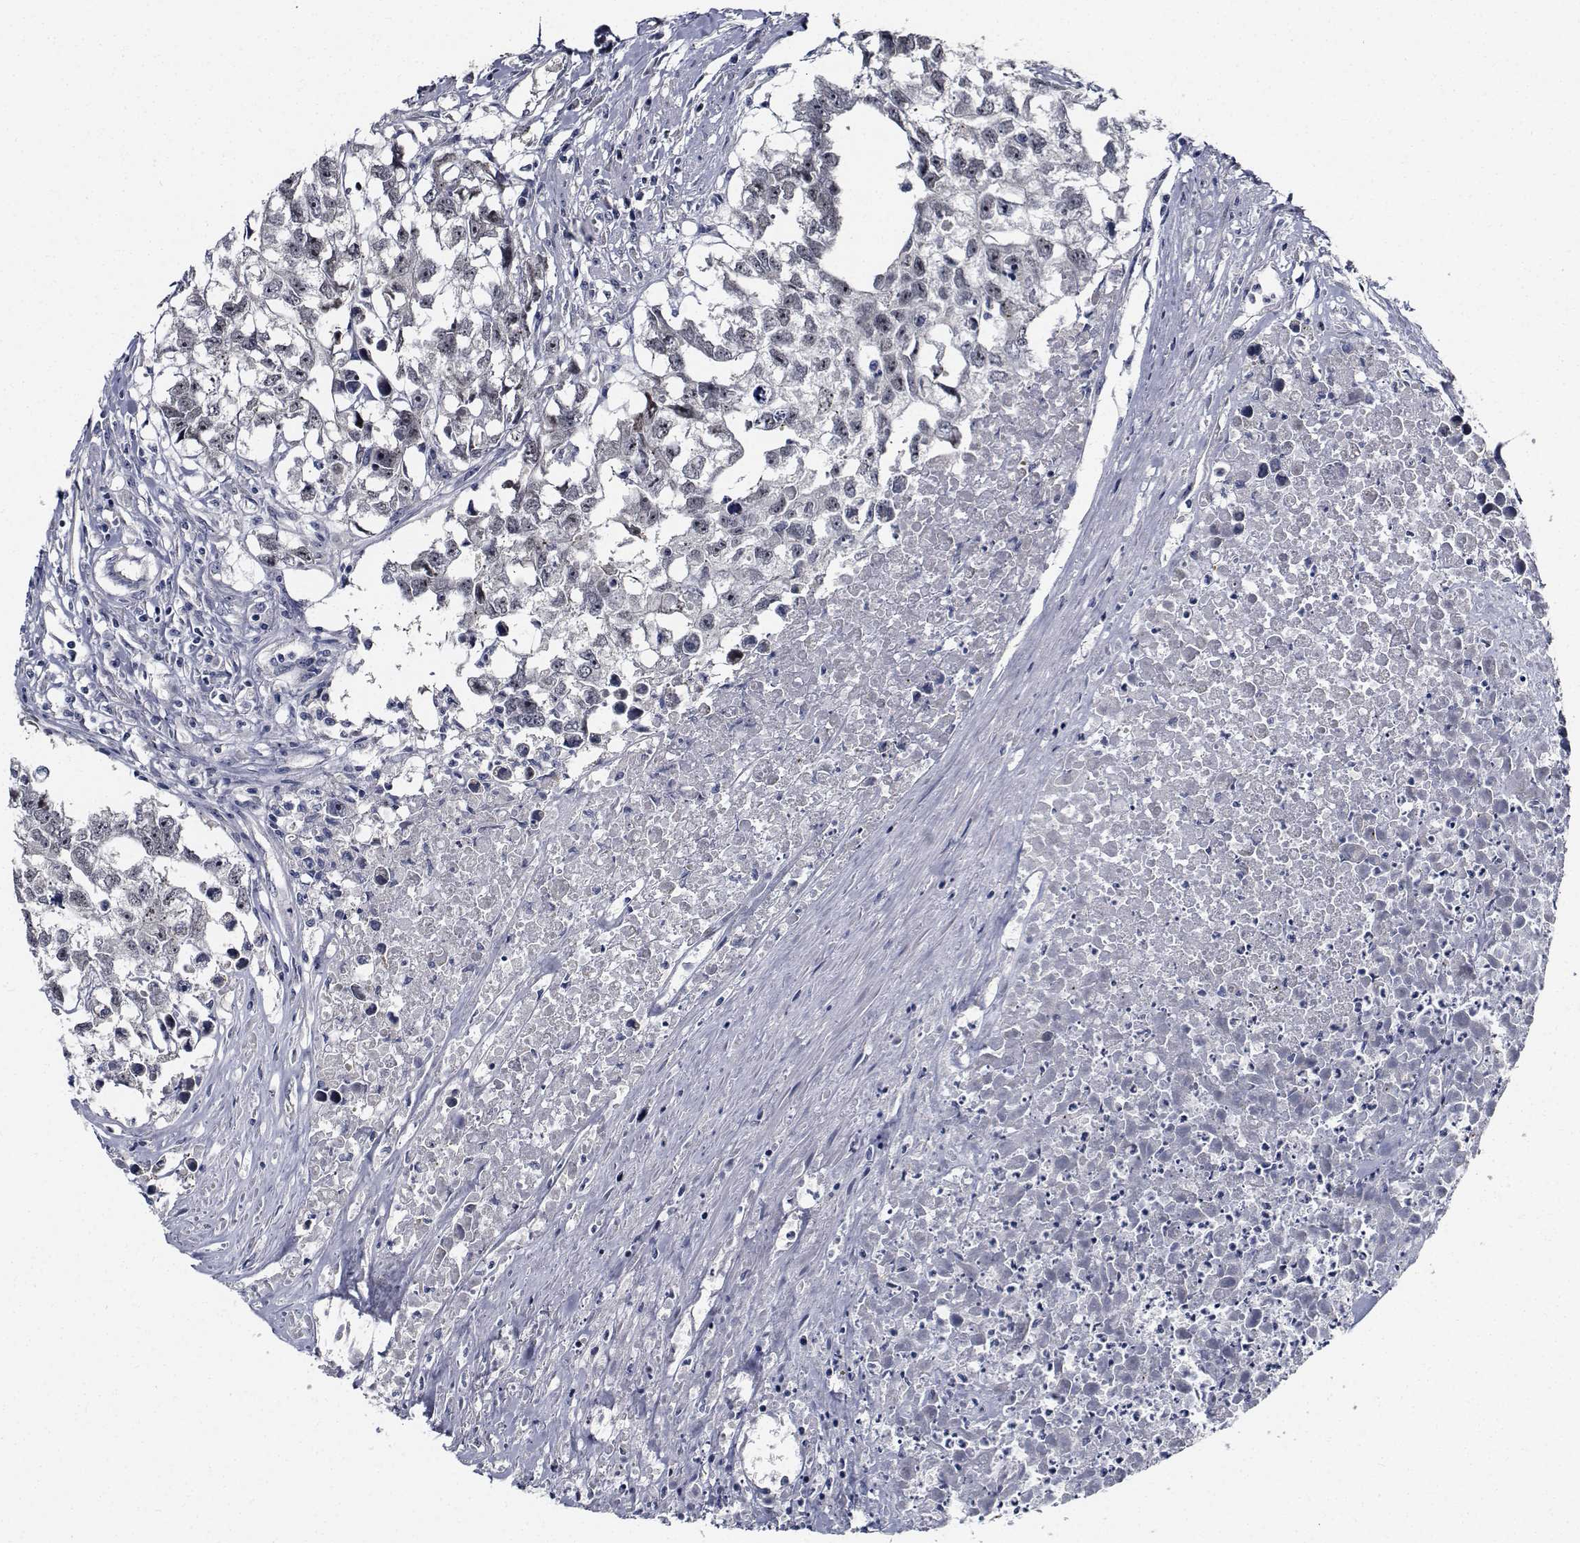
{"staining": {"intensity": "moderate", "quantity": "<25%", "location": "nuclear"}, "tissue": "testis cancer", "cell_type": "Tumor cells", "image_type": "cancer", "snomed": [{"axis": "morphology", "description": "Carcinoma, Embryonal, NOS"}, {"axis": "morphology", "description": "Teratoma, malignant, NOS"}, {"axis": "topography", "description": "Testis"}], "caption": "A histopathology image showing moderate nuclear positivity in about <25% of tumor cells in testis teratoma (malignant), as visualized by brown immunohistochemical staining.", "gene": "NVL", "patient": {"sex": "male", "age": 44}}